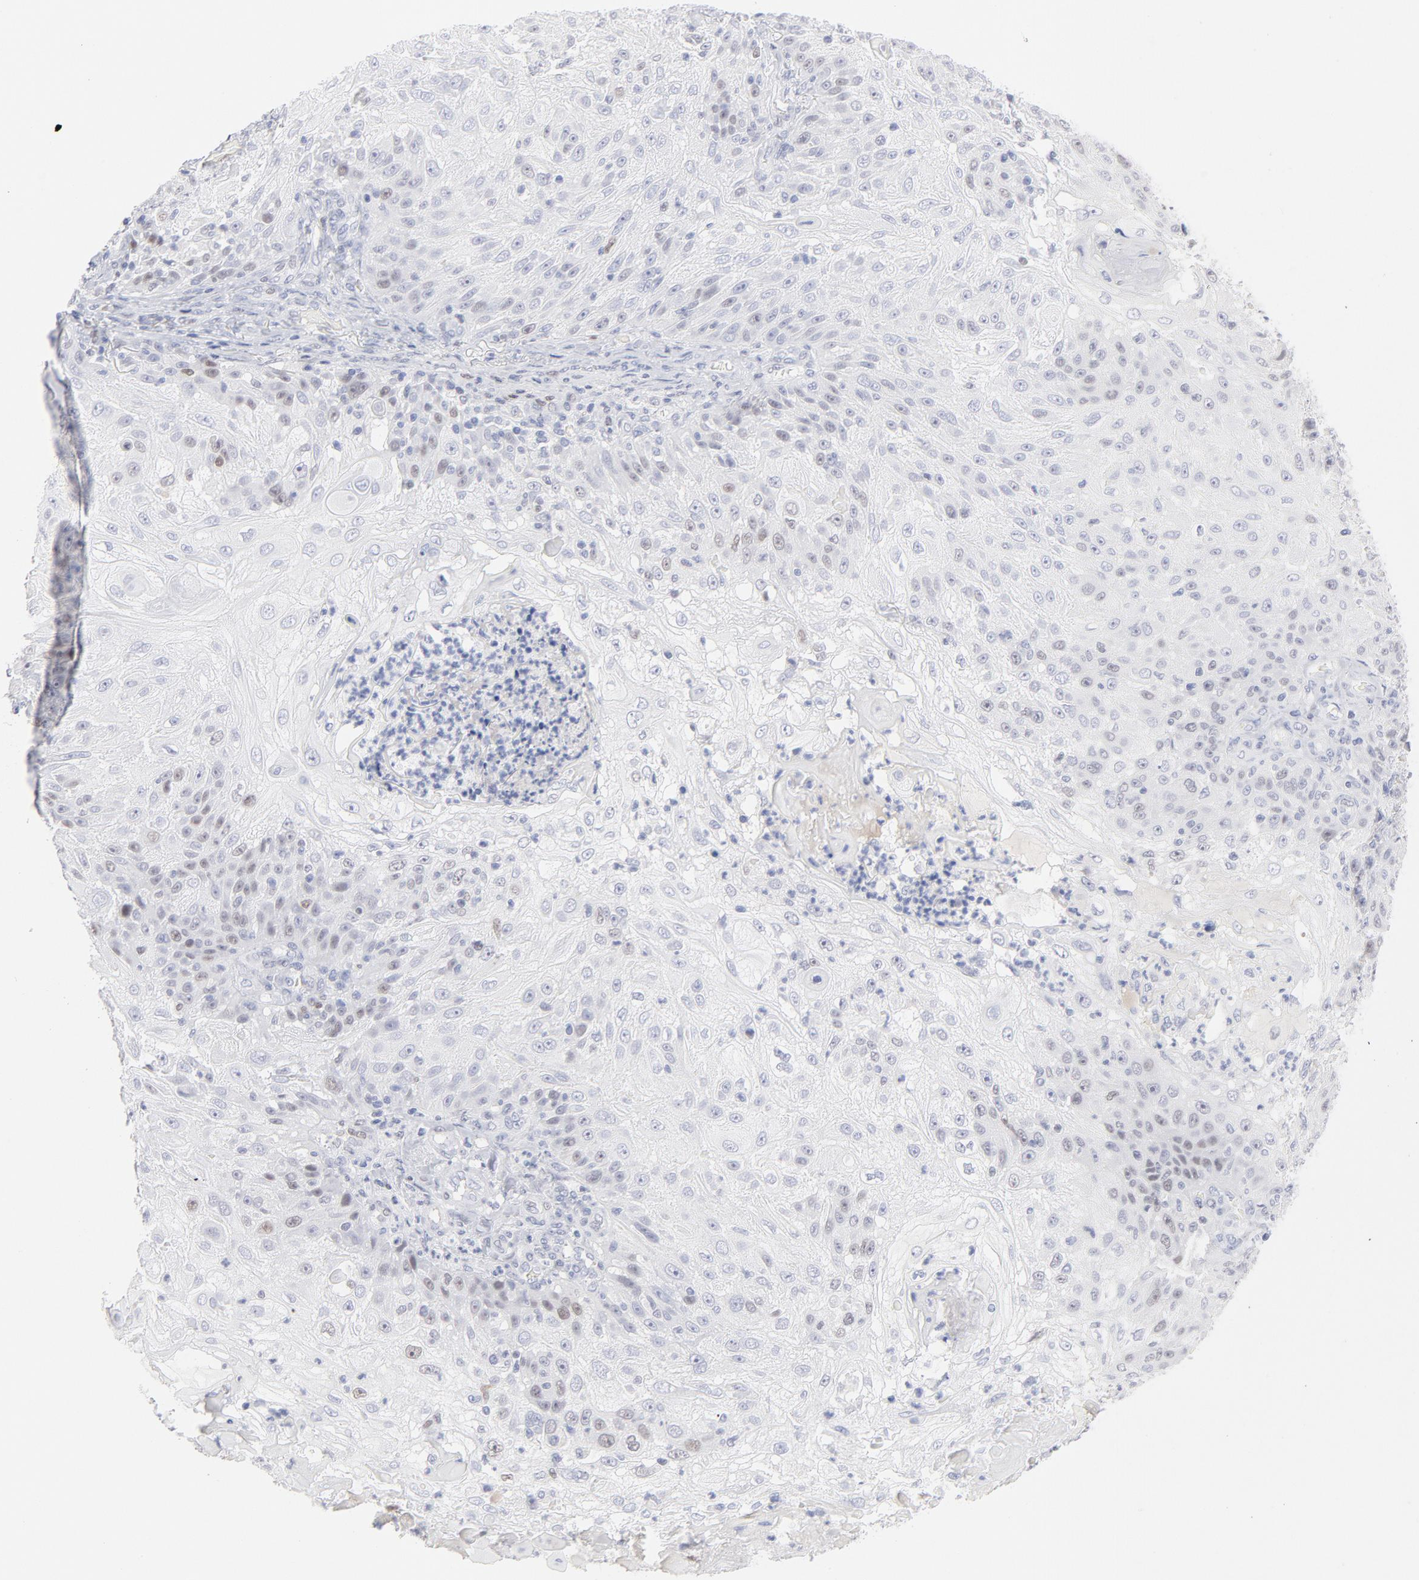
{"staining": {"intensity": "moderate", "quantity": "25%-75%", "location": "nuclear"}, "tissue": "skin cancer", "cell_type": "Tumor cells", "image_type": "cancer", "snomed": [{"axis": "morphology", "description": "Normal tissue, NOS"}, {"axis": "morphology", "description": "Squamous cell carcinoma, NOS"}, {"axis": "topography", "description": "Skin"}], "caption": "Immunohistochemistry (IHC) staining of skin squamous cell carcinoma, which shows medium levels of moderate nuclear staining in about 25%-75% of tumor cells indicating moderate nuclear protein expression. The staining was performed using DAB (3,3'-diaminobenzidine) (brown) for protein detection and nuclei were counterstained in hematoxylin (blue).", "gene": "MCM7", "patient": {"sex": "female", "age": 83}}